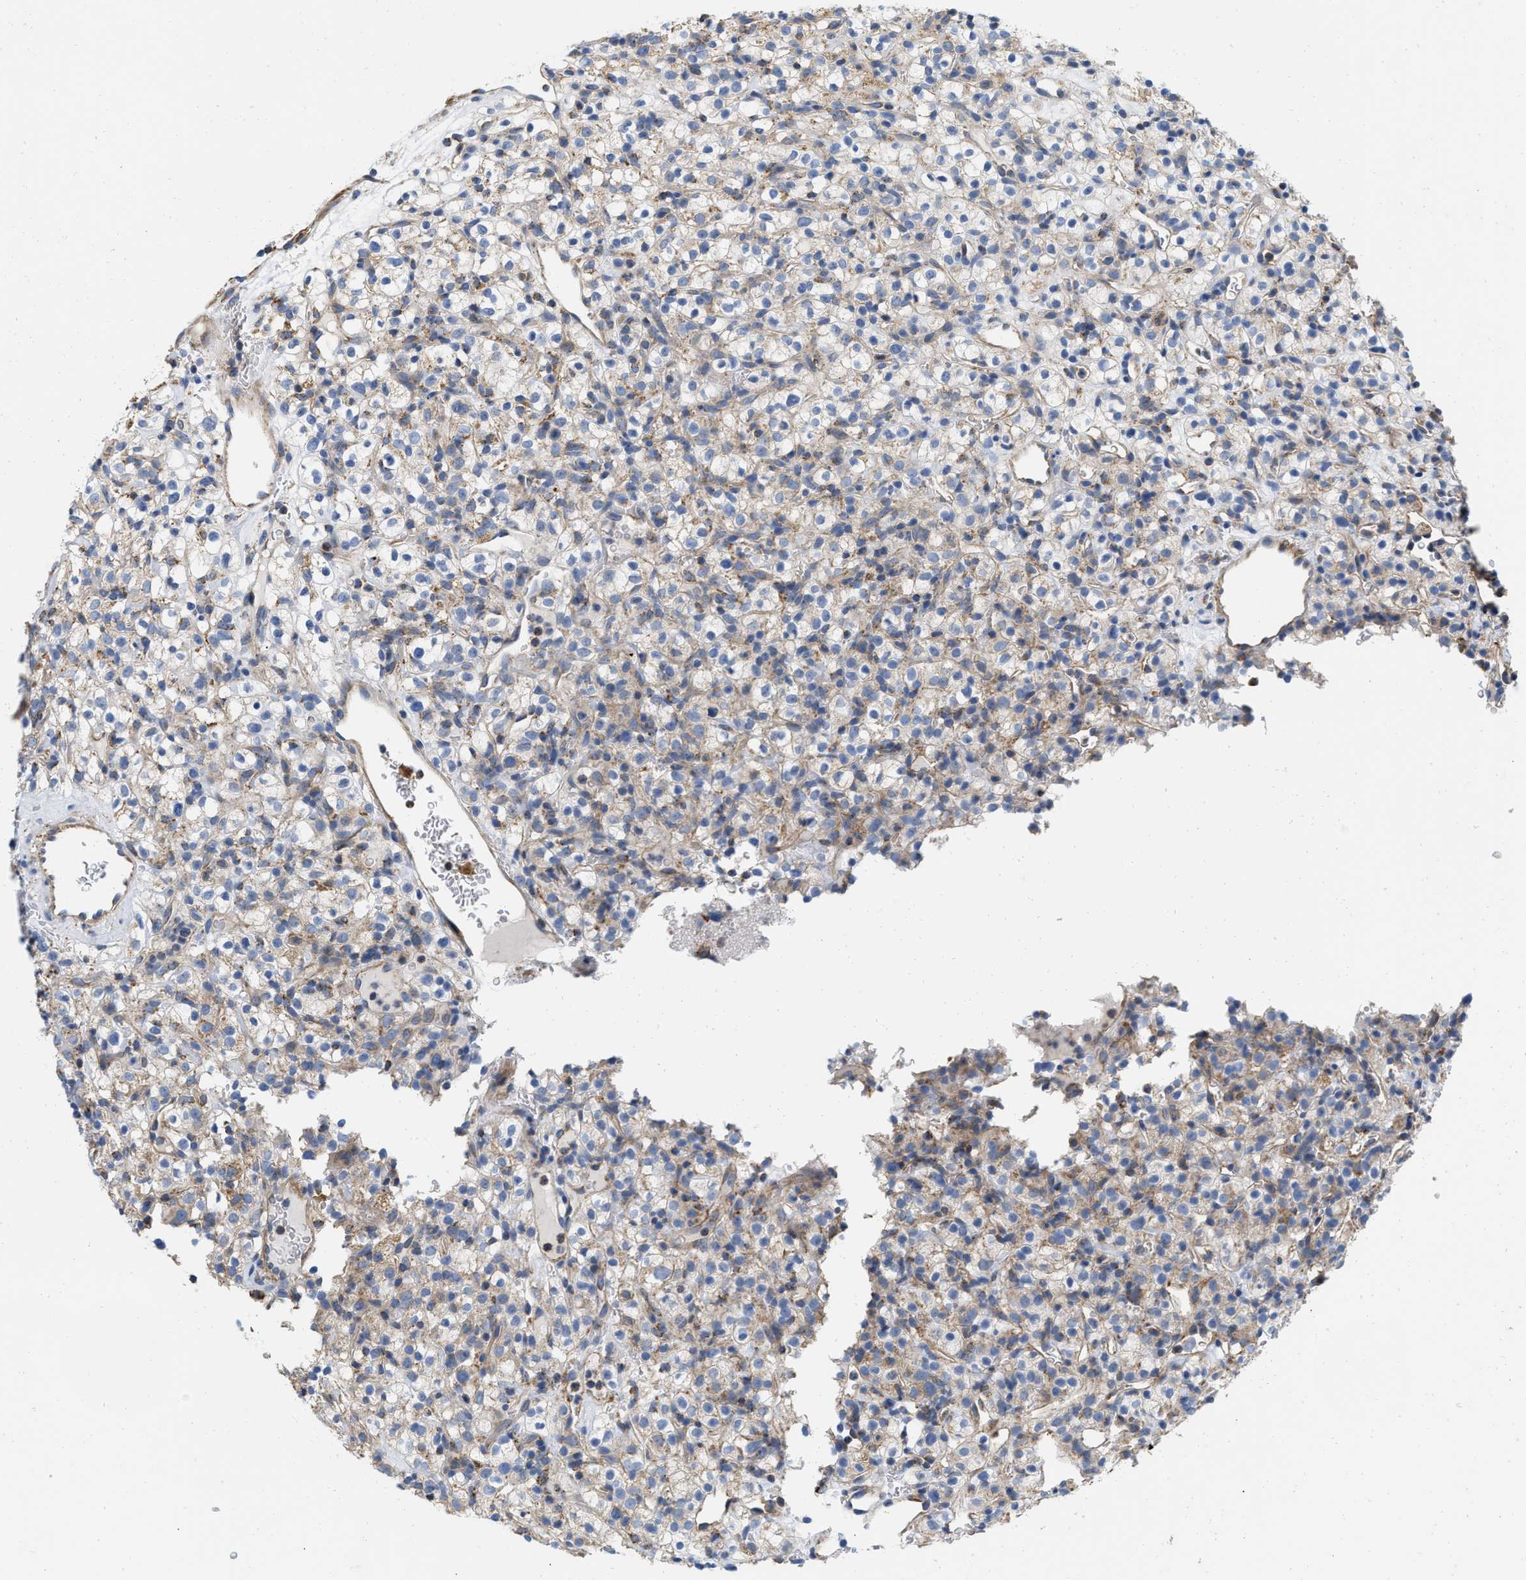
{"staining": {"intensity": "moderate", "quantity": ">75%", "location": "cytoplasmic/membranous"}, "tissue": "renal cancer", "cell_type": "Tumor cells", "image_type": "cancer", "snomed": [{"axis": "morphology", "description": "Normal tissue, NOS"}, {"axis": "morphology", "description": "Adenocarcinoma, NOS"}, {"axis": "topography", "description": "Kidney"}], "caption": "IHC of human renal cancer shows medium levels of moderate cytoplasmic/membranous staining in approximately >75% of tumor cells.", "gene": "GRB10", "patient": {"sex": "female", "age": 72}}